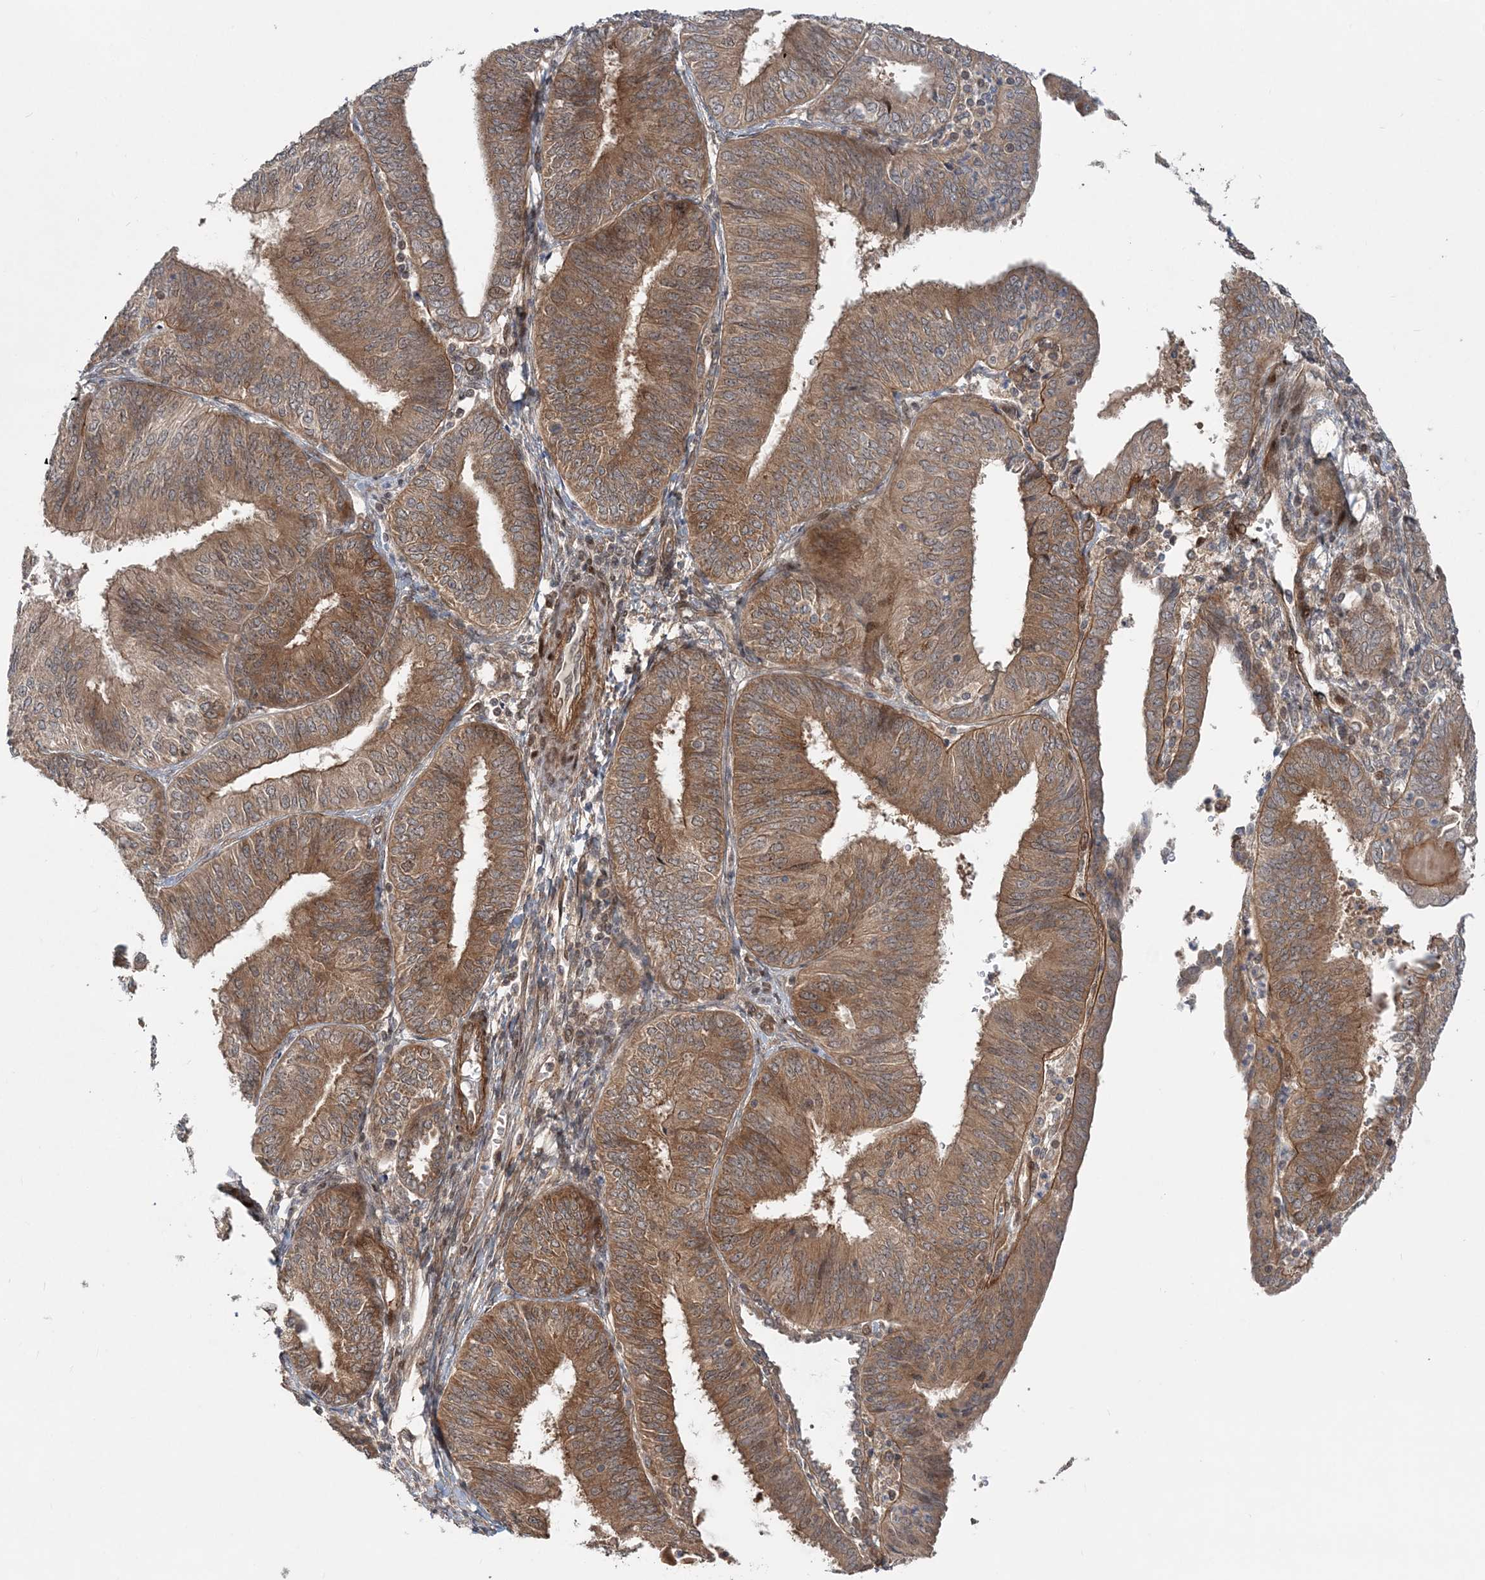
{"staining": {"intensity": "moderate", "quantity": ">75%", "location": "cytoplasmic/membranous"}, "tissue": "endometrial cancer", "cell_type": "Tumor cells", "image_type": "cancer", "snomed": [{"axis": "morphology", "description": "Adenocarcinoma, NOS"}, {"axis": "topography", "description": "Endometrium"}], "caption": "A brown stain shows moderate cytoplasmic/membranous staining of a protein in adenocarcinoma (endometrial) tumor cells.", "gene": "GEMIN5", "patient": {"sex": "female", "age": 58}}